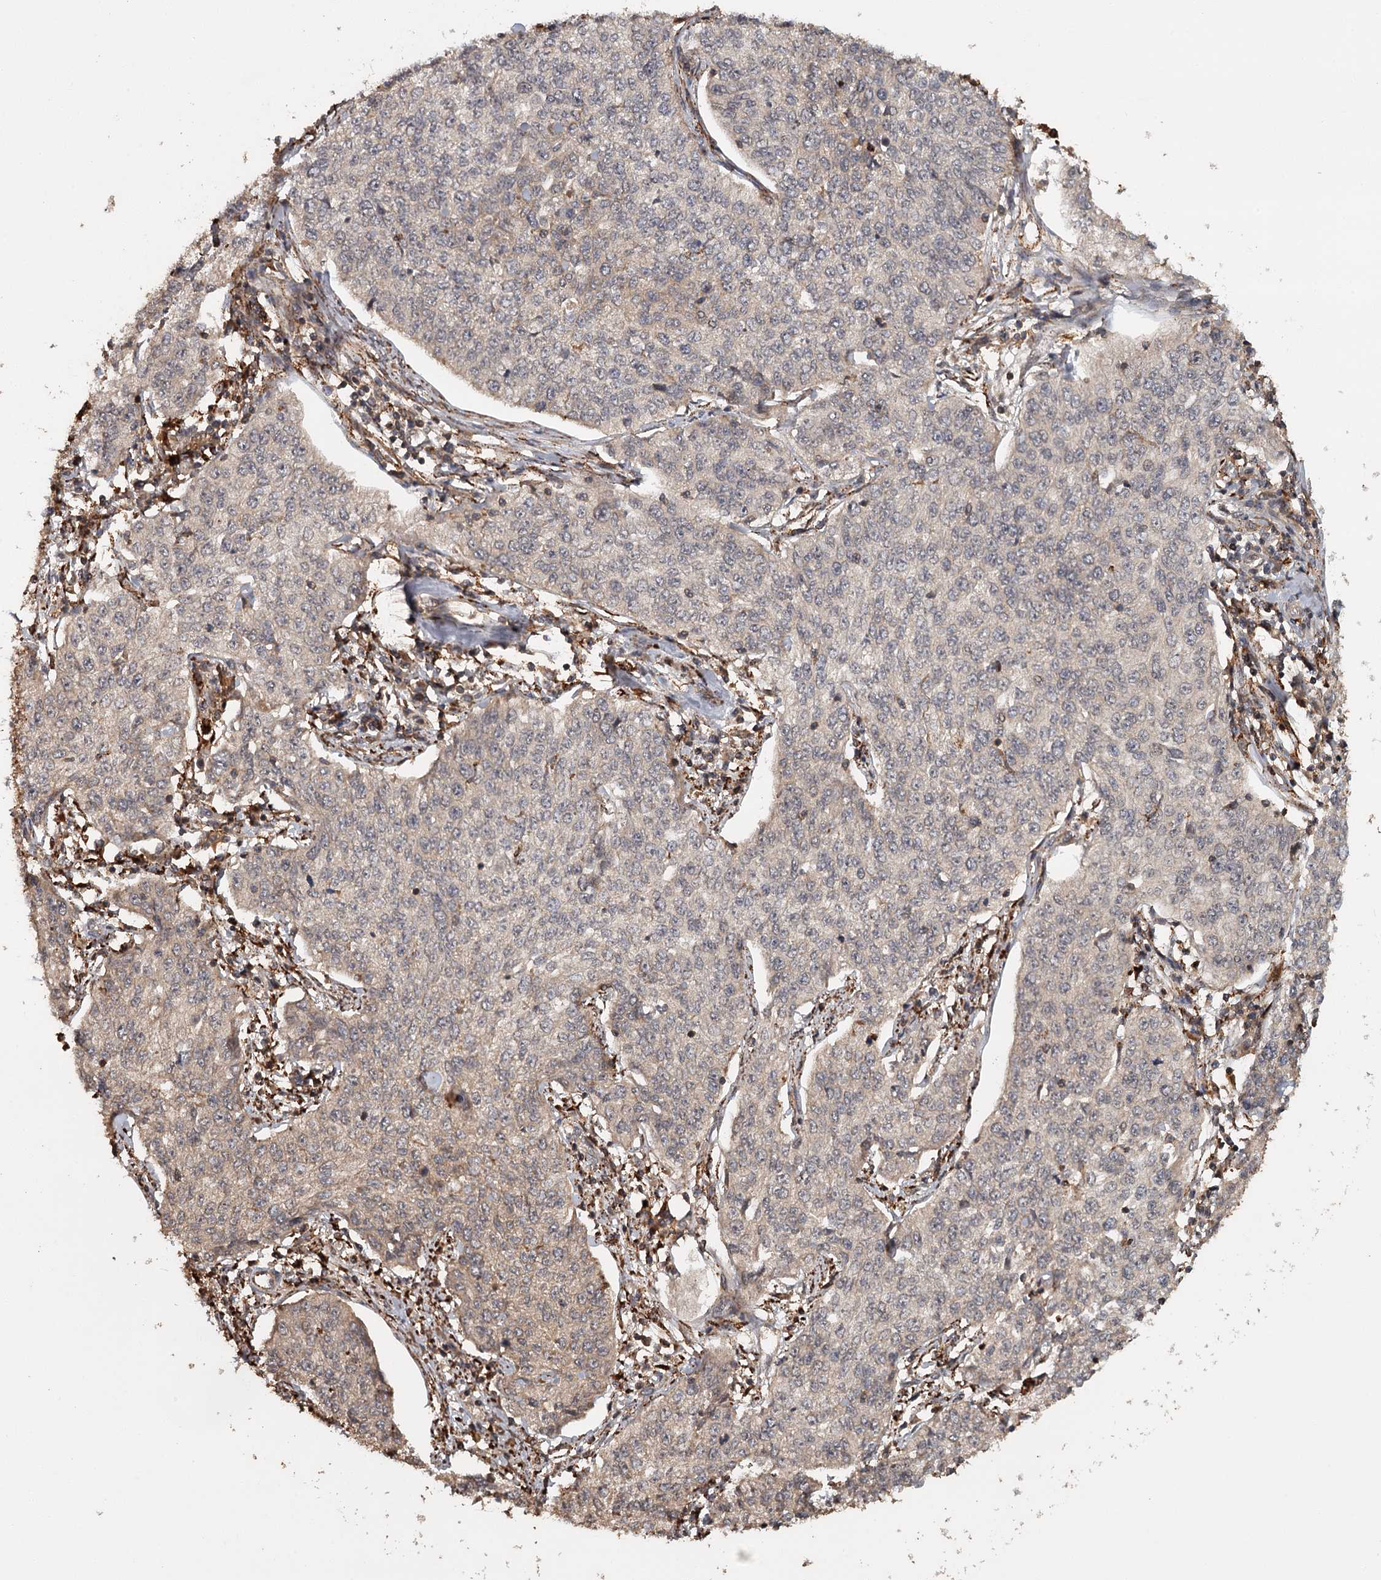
{"staining": {"intensity": "weak", "quantity": "<25%", "location": "cytoplasmic/membranous"}, "tissue": "cervical cancer", "cell_type": "Tumor cells", "image_type": "cancer", "snomed": [{"axis": "morphology", "description": "Squamous cell carcinoma, NOS"}, {"axis": "topography", "description": "Cervix"}], "caption": "Immunohistochemical staining of human squamous cell carcinoma (cervical) displays no significant staining in tumor cells.", "gene": "FAXC", "patient": {"sex": "female", "age": 35}}